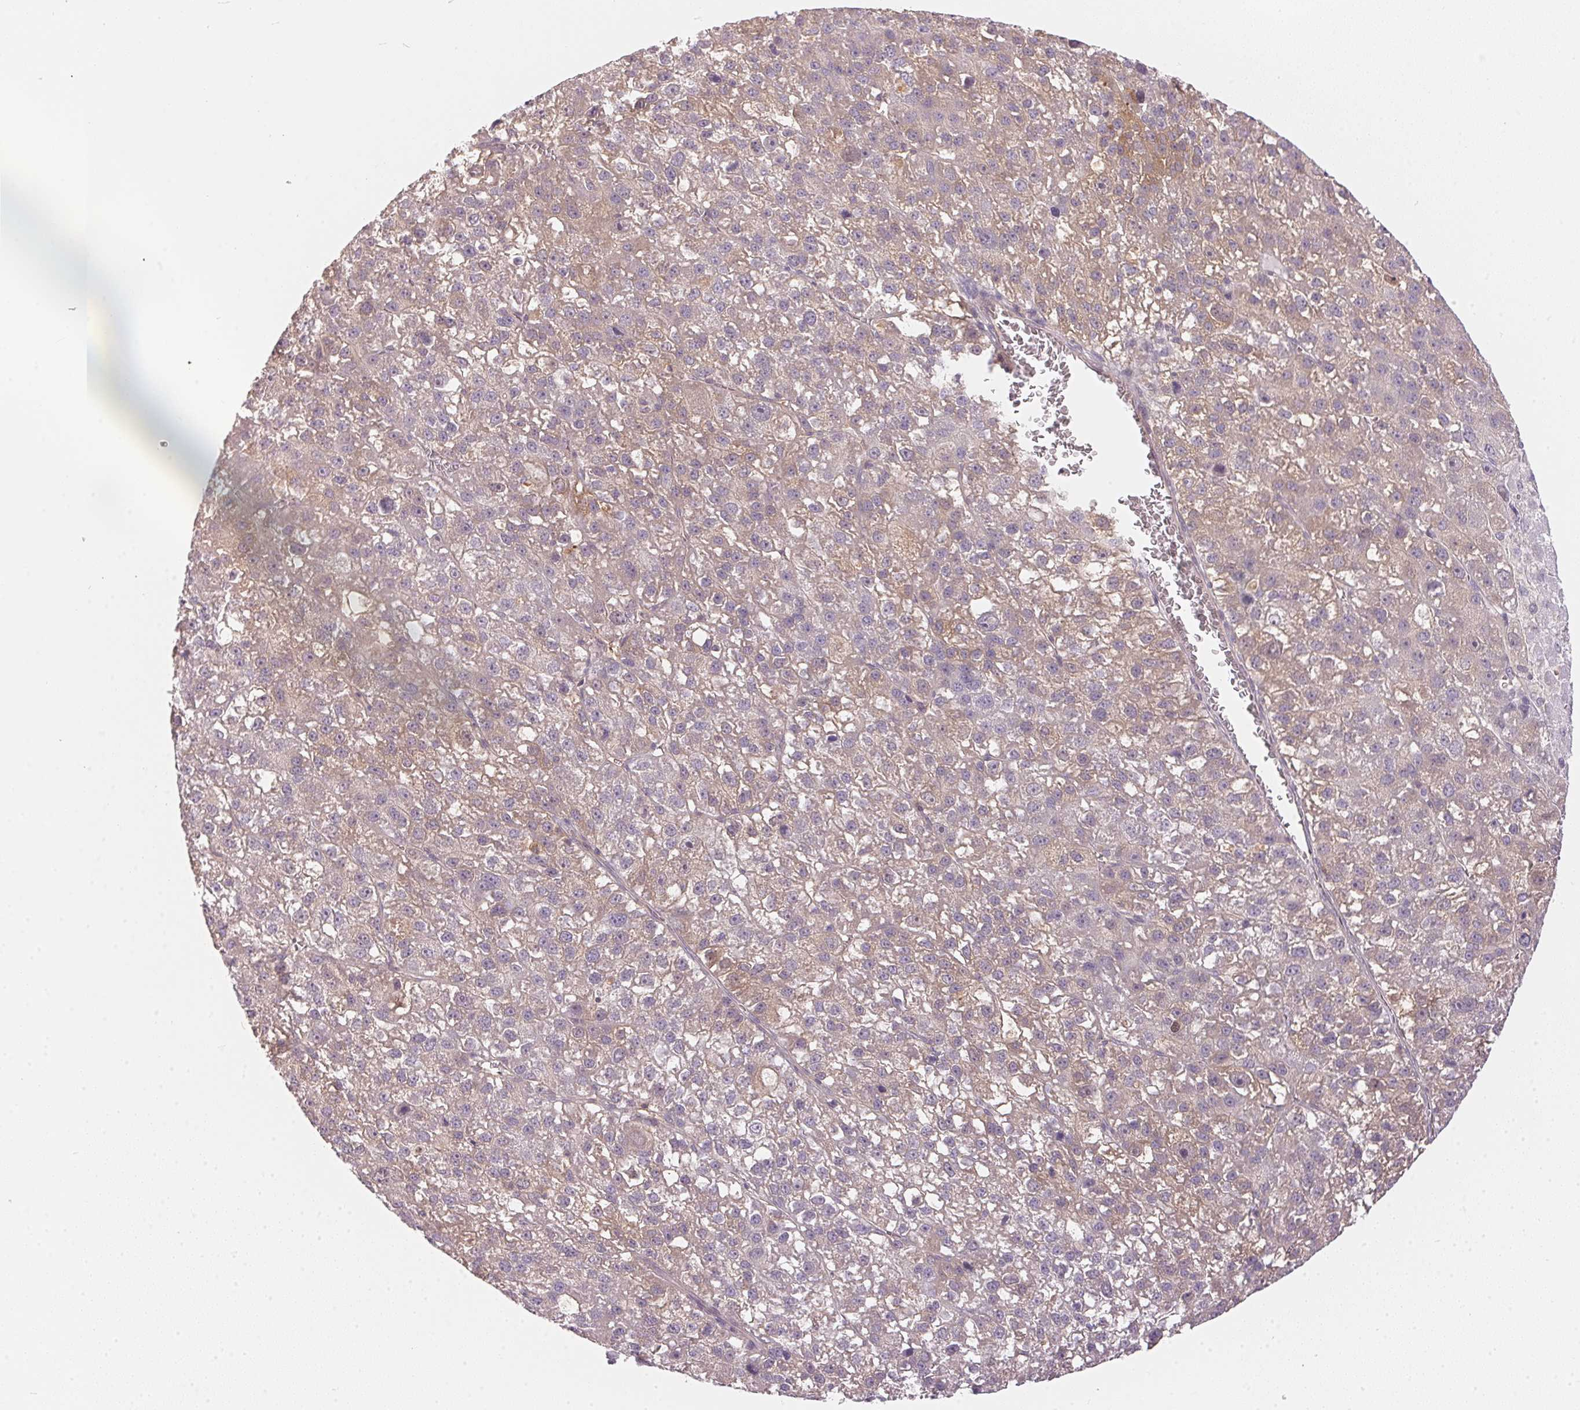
{"staining": {"intensity": "weak", "quantity": "<25%", "location": "cytoplasmic/membranous"}, "tissue": "liver cancer", "cell_type": "Tumor cells", "image_type": "cancer", "snomed": [{"axis": "morphology", "description": "Carcinoma, Hepatocellular, NOS"}, {"axis": "topography", "description": "Liver"}], "caption": "The image demonstrates no significant expression in tumor cells of liver cancer (hepatocellular carcinoma).", "gene": "BLMH", "patient": {"sex": "female", "age": 70}}